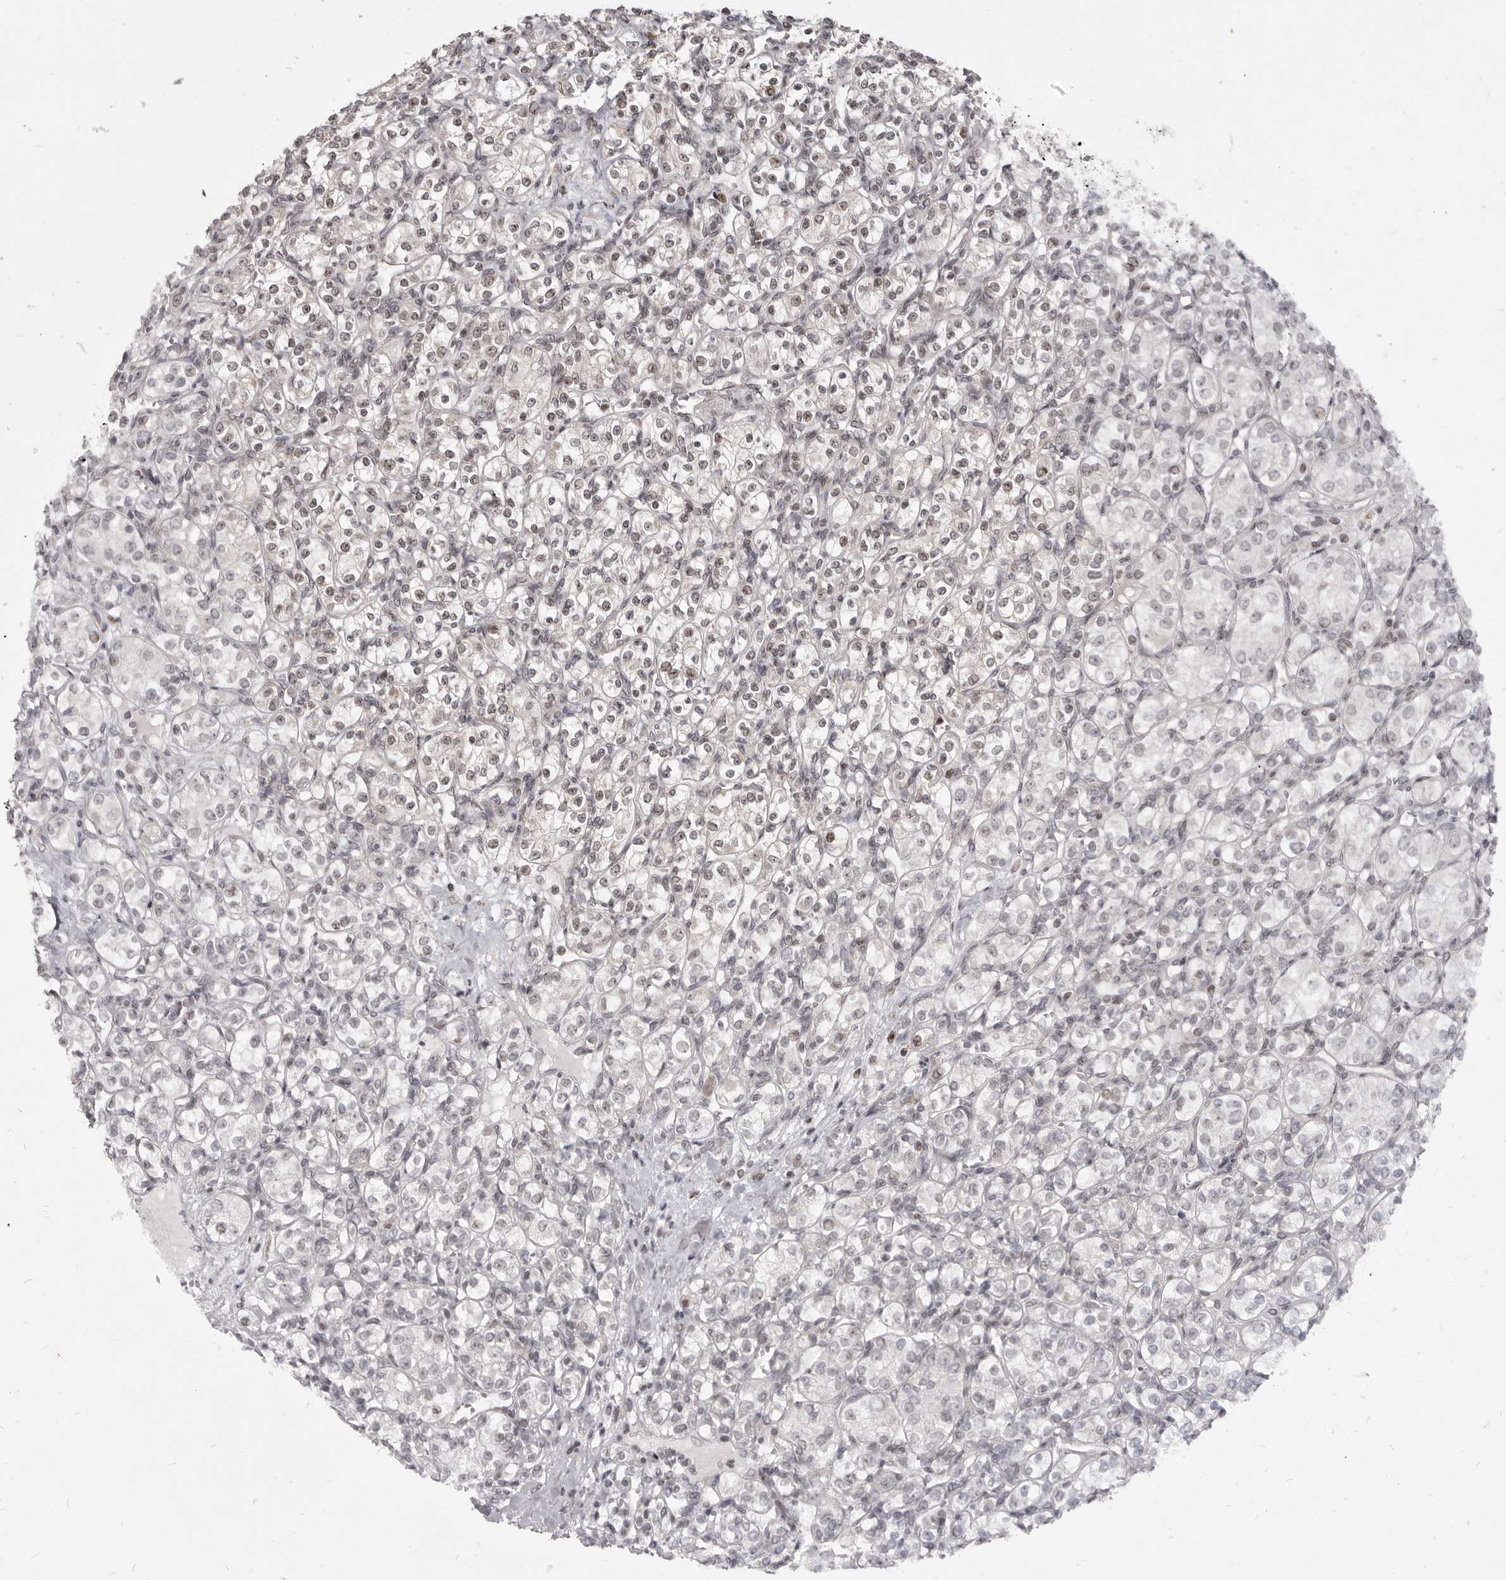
{"staining": {"intensity": "weak", "quantity": "<25%", "location": "nuclear"}, "tissue": "renal cancer", "cell_type": "Tumor cells", "image_type": "cancer", "snomed": [{"axis": "morphology", "description": "Adenocarcinoma, NOS"}, {"axis": "topography", "description": "Kidney"}], "caption": "An immunohistochemistry histopathology image of renal cancer (adenocarcinoma) is shown. There is no staining in tumor cells of renal cancer (adenocarcinoma).", "gene": "THUMPD1", "patient": {"sex": "male", "age": 77}}